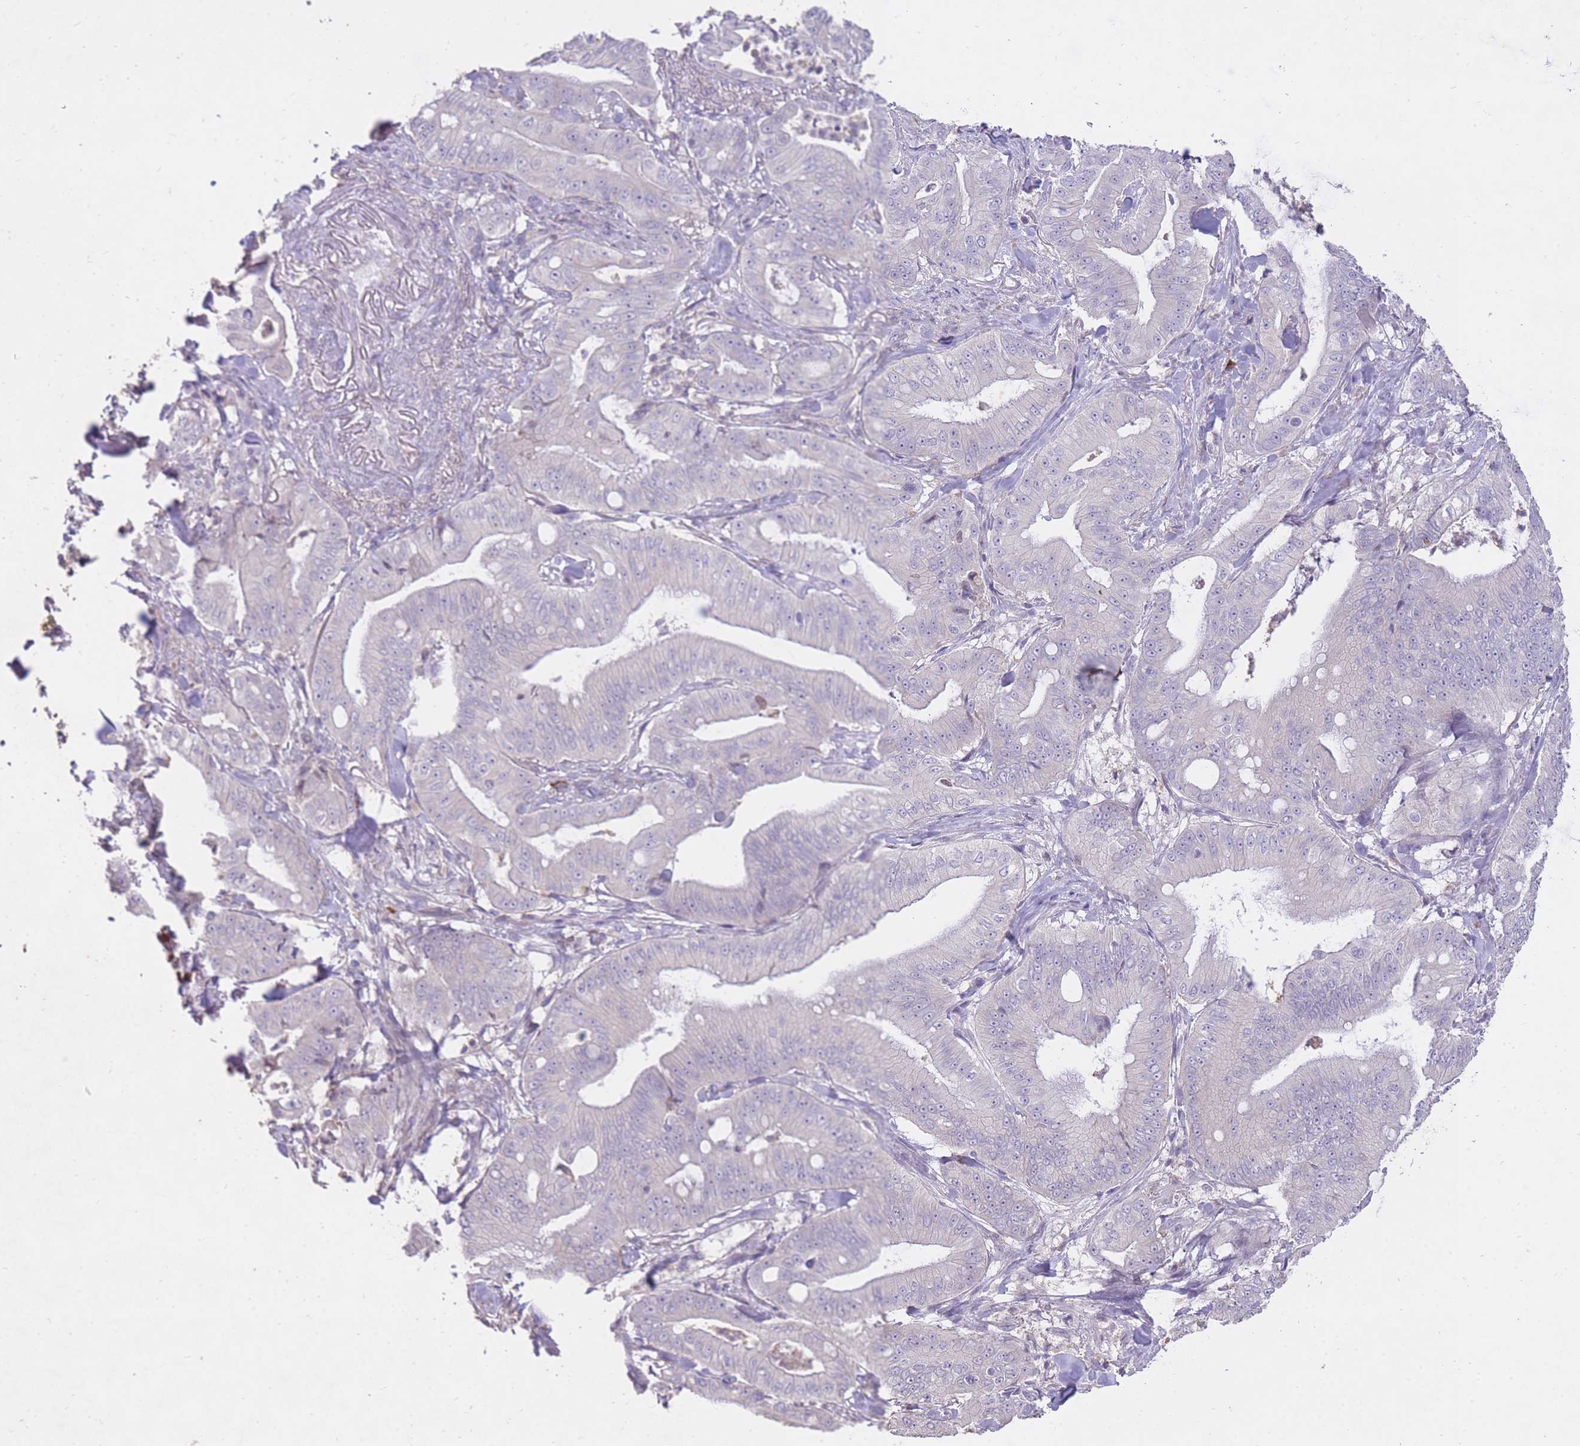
{"staining": {"intensity": "negative", "quantity": "none", "location": "none"}, "tissue": "pancreatic cancer", "cell_type": "Tumor cells", "image_type": "cancer", "snomed": [{"axis": "morphology", "description": "Adenocarcinoma, NOS"}, {"axis": "topography", "description": "Pancreas"}], "caption": "High power microscopy micrograph of an immunohistochemistry micrograph of pancreatic cancer (adenocarcinoma), revealing no significant positivity in tumor cells.", "gene": "FRG2C", "patient": {"sex": "male", "age": 71}}